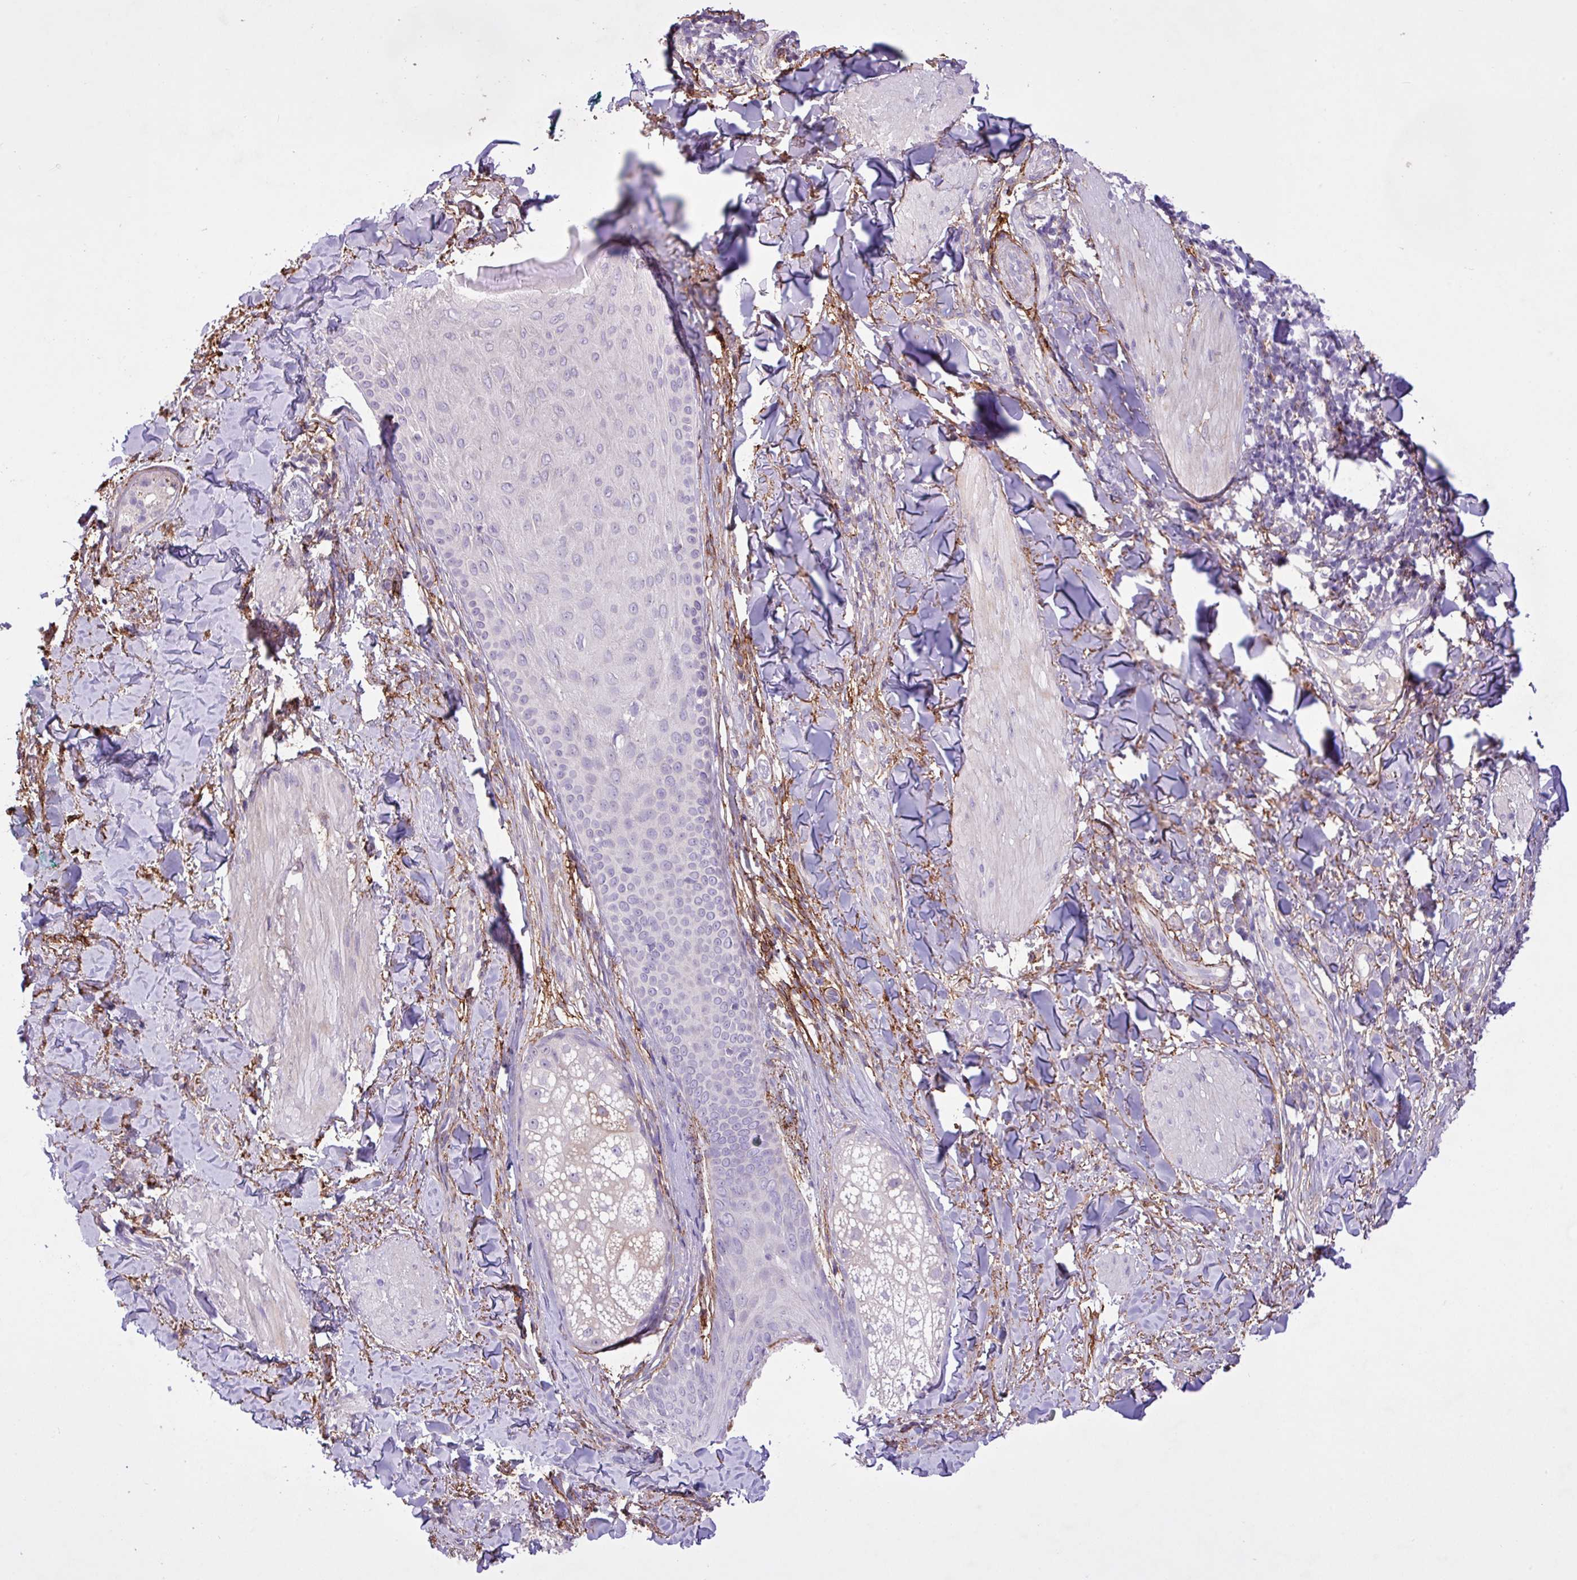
{"staining": {"intensity": "negative", "quantity": "none", "location": "none"}, "tissue": "melanoma", "cell_type": "Tumor cells", "image_type": "cancer", "snomed": [{"axis": "morphology", "description": "Malignant melanoma, NOS"}, {"axis": "topography", "description": "Skin"}], "caption": "DAB (3,3'-diaminobenzidine) immunohistochemical staining of melanoma reveals no significant positivity in tumor cells.", "gene": "CD248", "patient": {"sex": "male", "age": 66}}